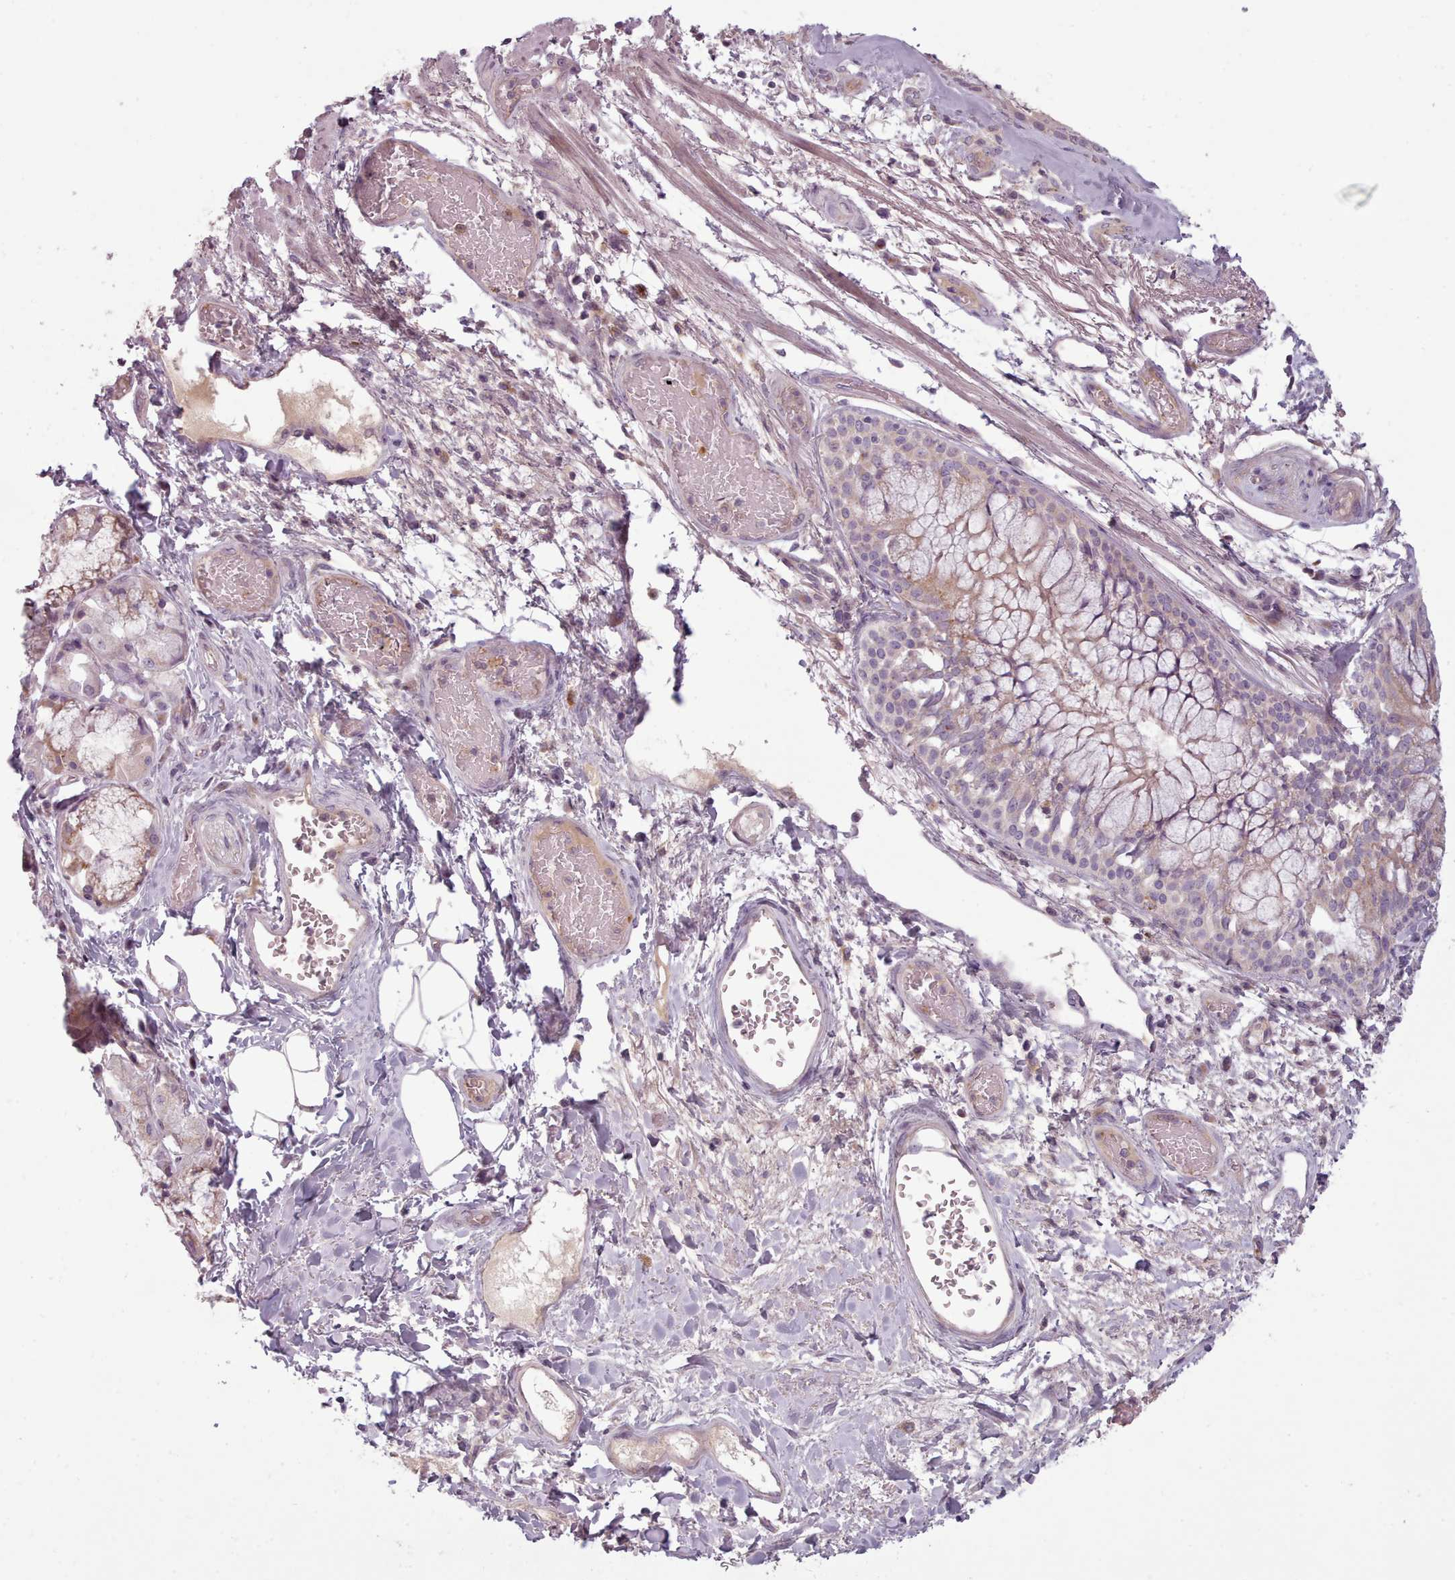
{"staining": {"intensity": "weak", "quantity": "<25%", "location": "cytoplasmic/membranous"}, "tissue": "bronchus", "cell_type": "Respiratory epithelial cells", "image_type": "normal", "snomed": [{"axis": "morphology", "description": "Normal tissue, NOS"}, {"axis": "topography", "description": "Cartilage tissue"}, {"axis": "topography", "description": "Bronchus"}], "caption": "IHC image of benign bronchus: human bronchus stained with DAB (3,3'-diaminobenzidine) shows no significant protein positivity in respiratory epithelial cells. (DAB immunohistochemistry, high magnification).", "gene": "LAPTM5", "patient": {"sex": "male", "age": 63}}